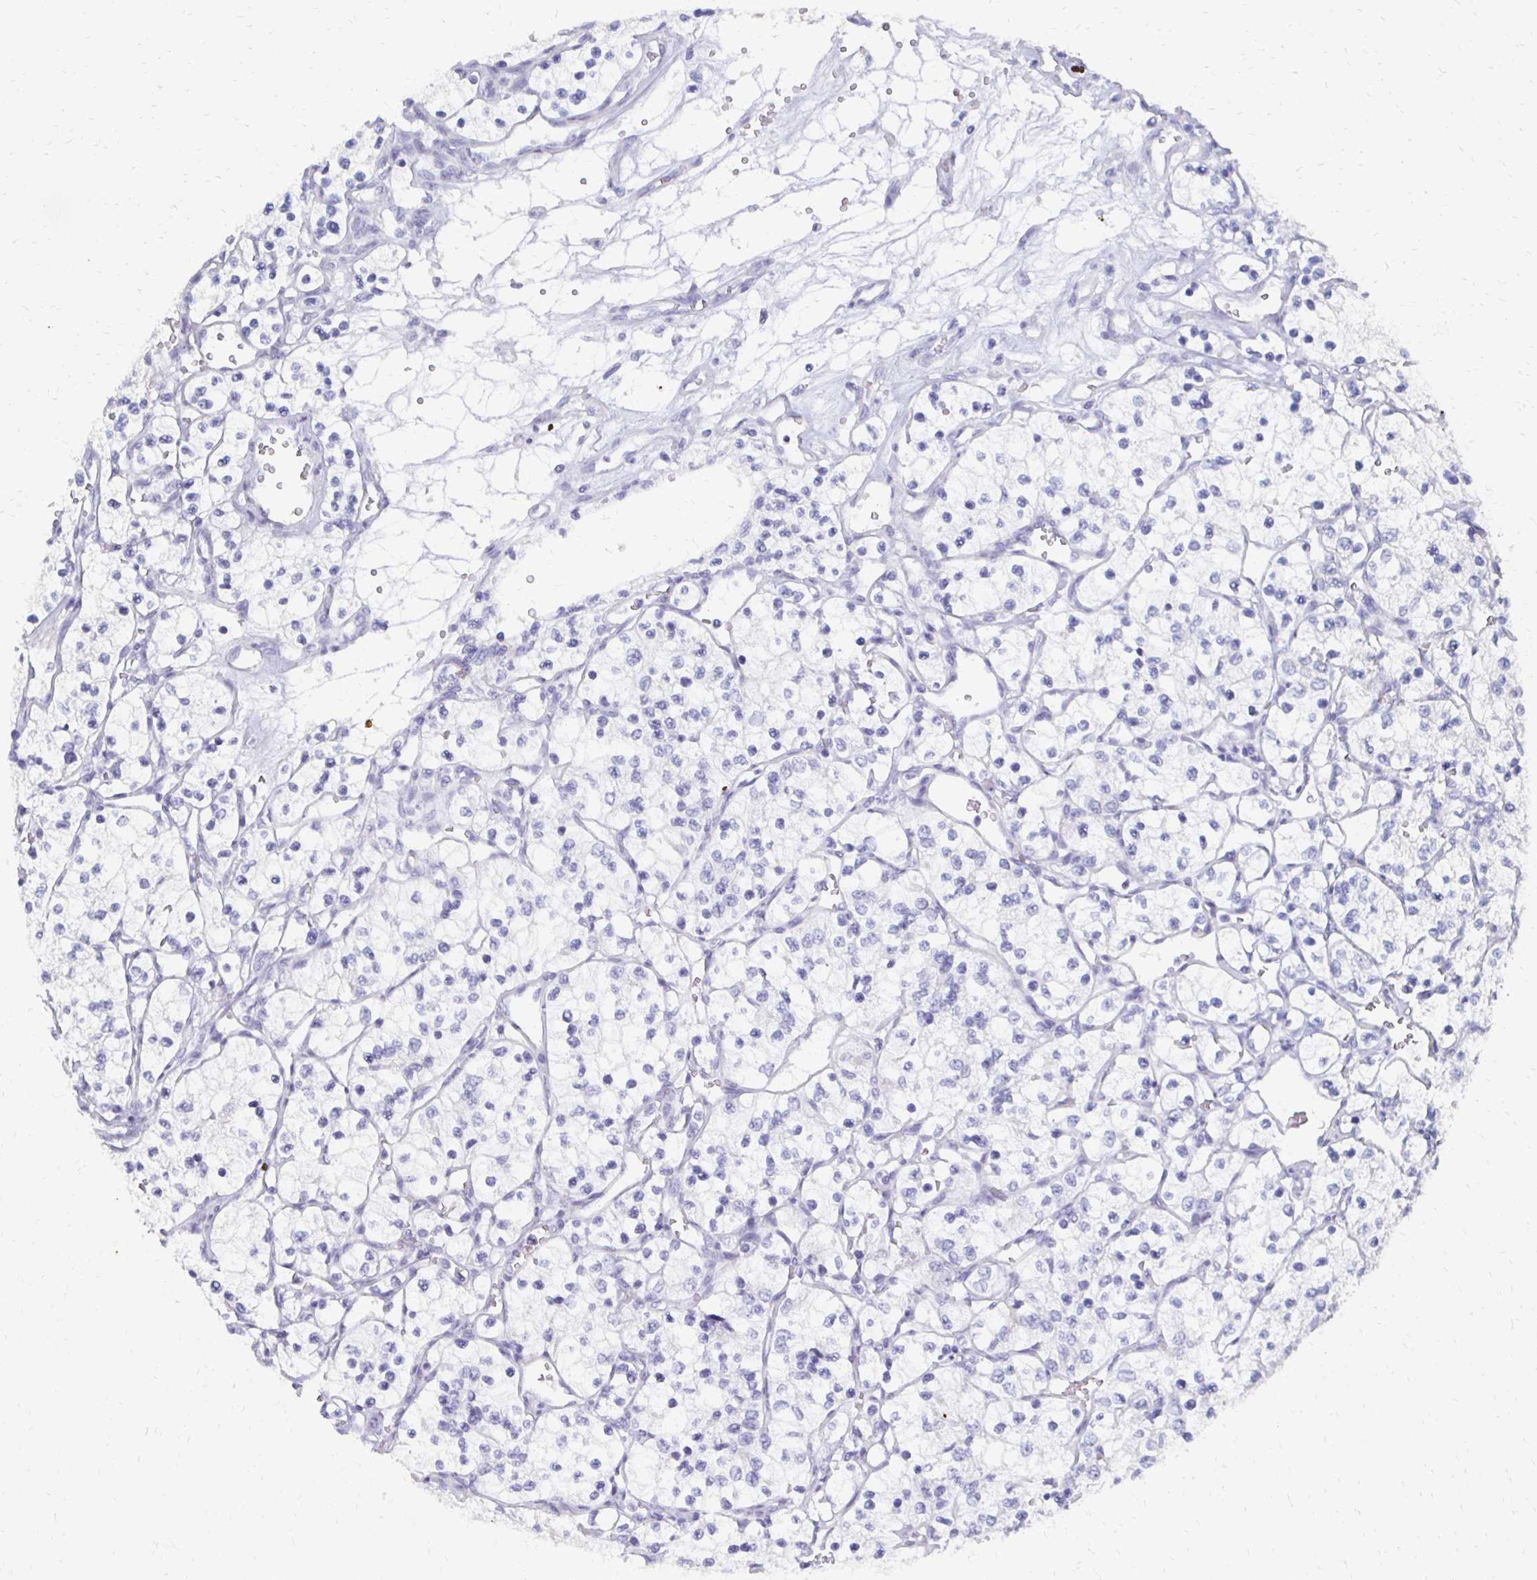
{"staining": {"intensity": "negative", "quantity": "none", "location": "none"}, "tissue": "renal cancer", "cell_type": "Tumor cells", "image_type": "cancer", "snomed": [{"axis": "morphology", "description": "Adenocarcinoma, NOS"}, {"axis": "topography", "description": "Kidney"}], "caption": "This is an immunohistochemistry (IHC) photomicrograph of human adenocarcinoma (renal). There is no positivity in tumor cells.", "gene": "SYCP3", "patient": {"sex": "female", "age": 69}}